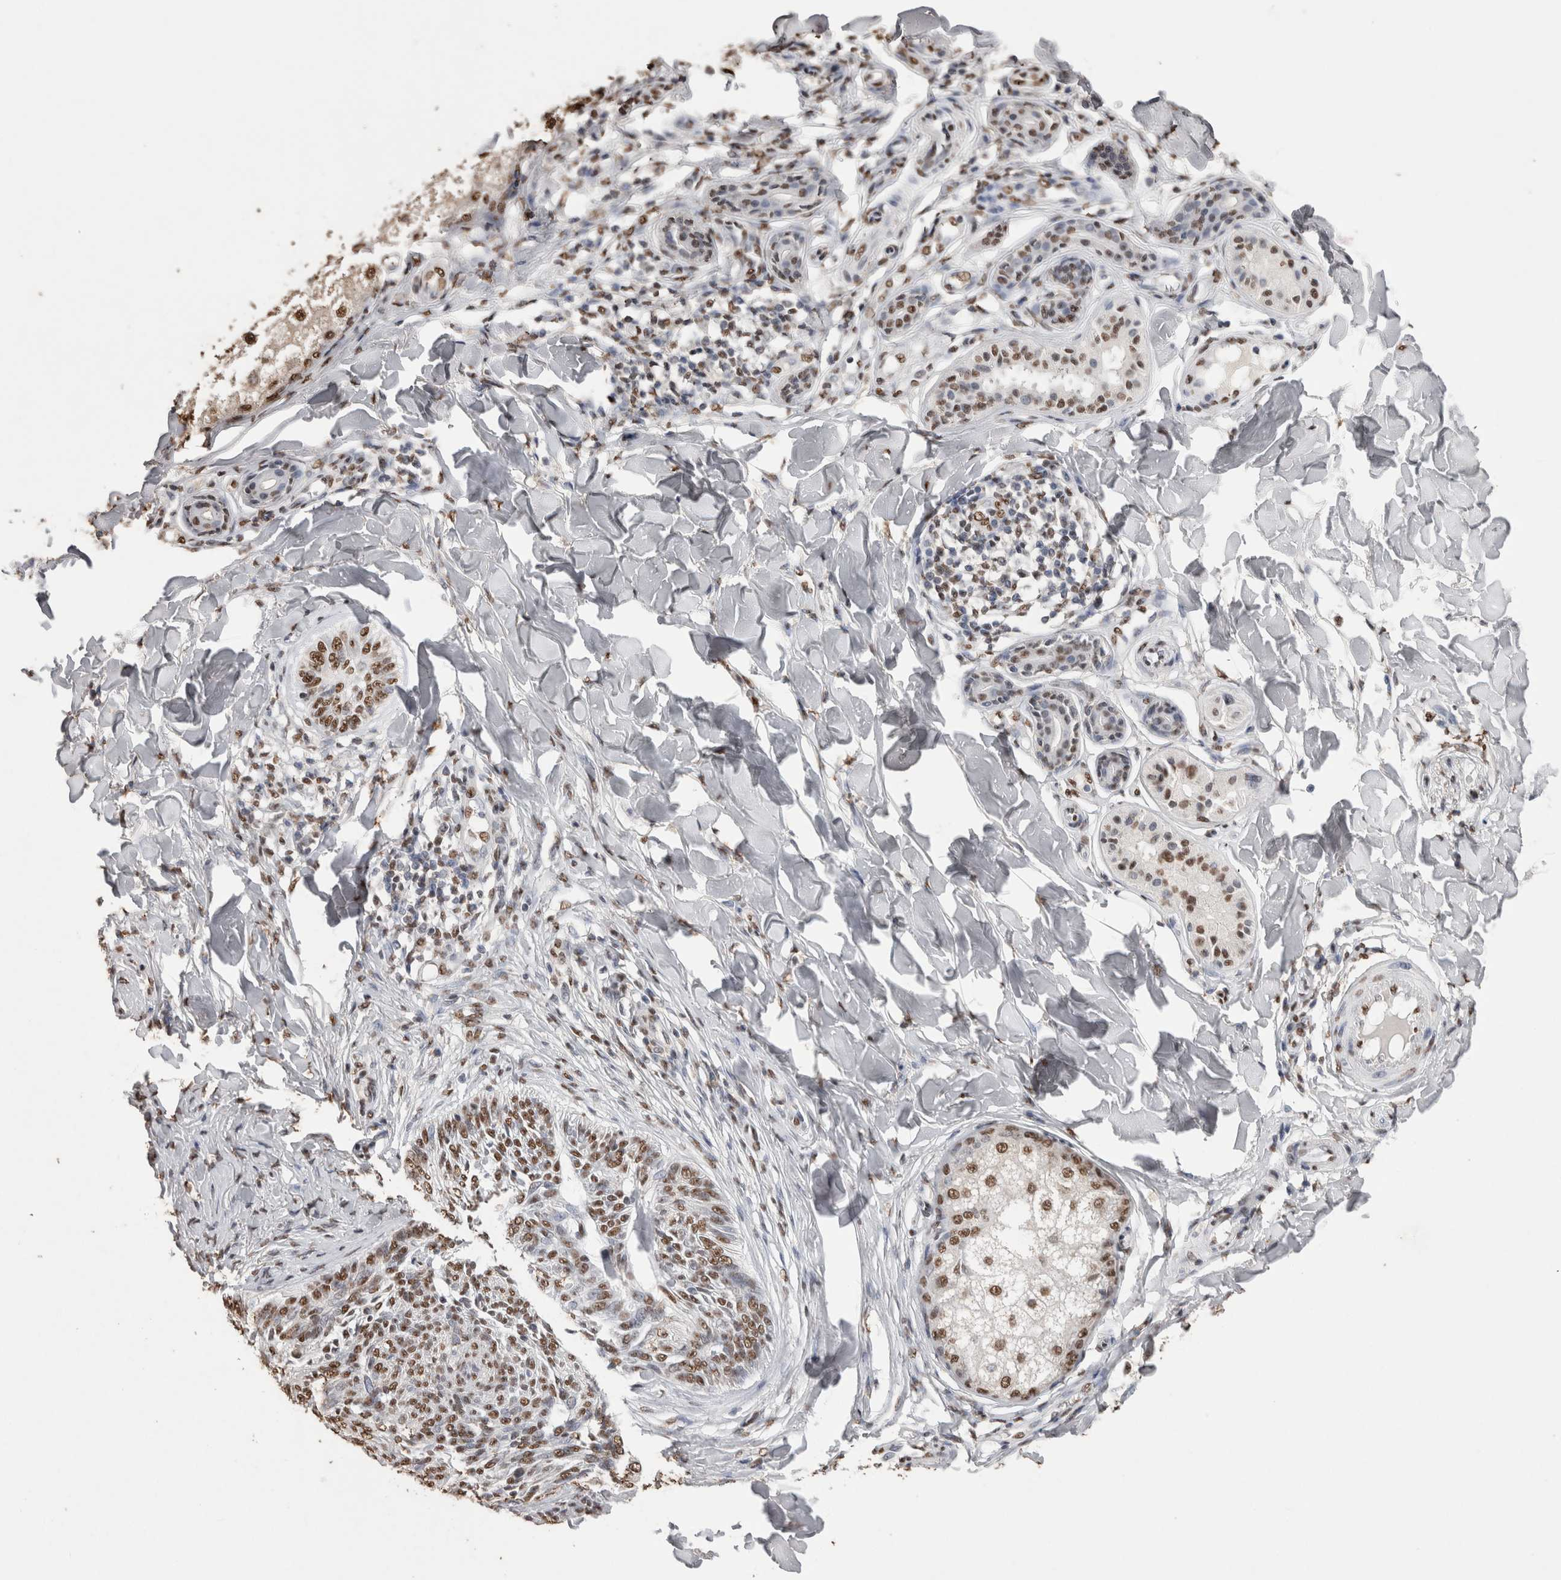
{"staining": {"intensity": "moderate", "quantity": ">75%", "location": "nuclear"}, "tissue": "skin cancer", "cell_type": "Tumor cells", "image_type": "cancer", "snomed": [{"axis": "morphology", "description": "Basal cell carcinoma"}, {"axis": "topography", "description": "Skin"}], "caption": "This image shows skin cancer stained with immunohistochemistry (IHC) to label a protein in brown. The nuclear of tumor cells show moderate positivity for the protein. Nuclei are counter-stained blue.", "gene": "NTHL1", "patient": {"sex": "male", "age": 43}}